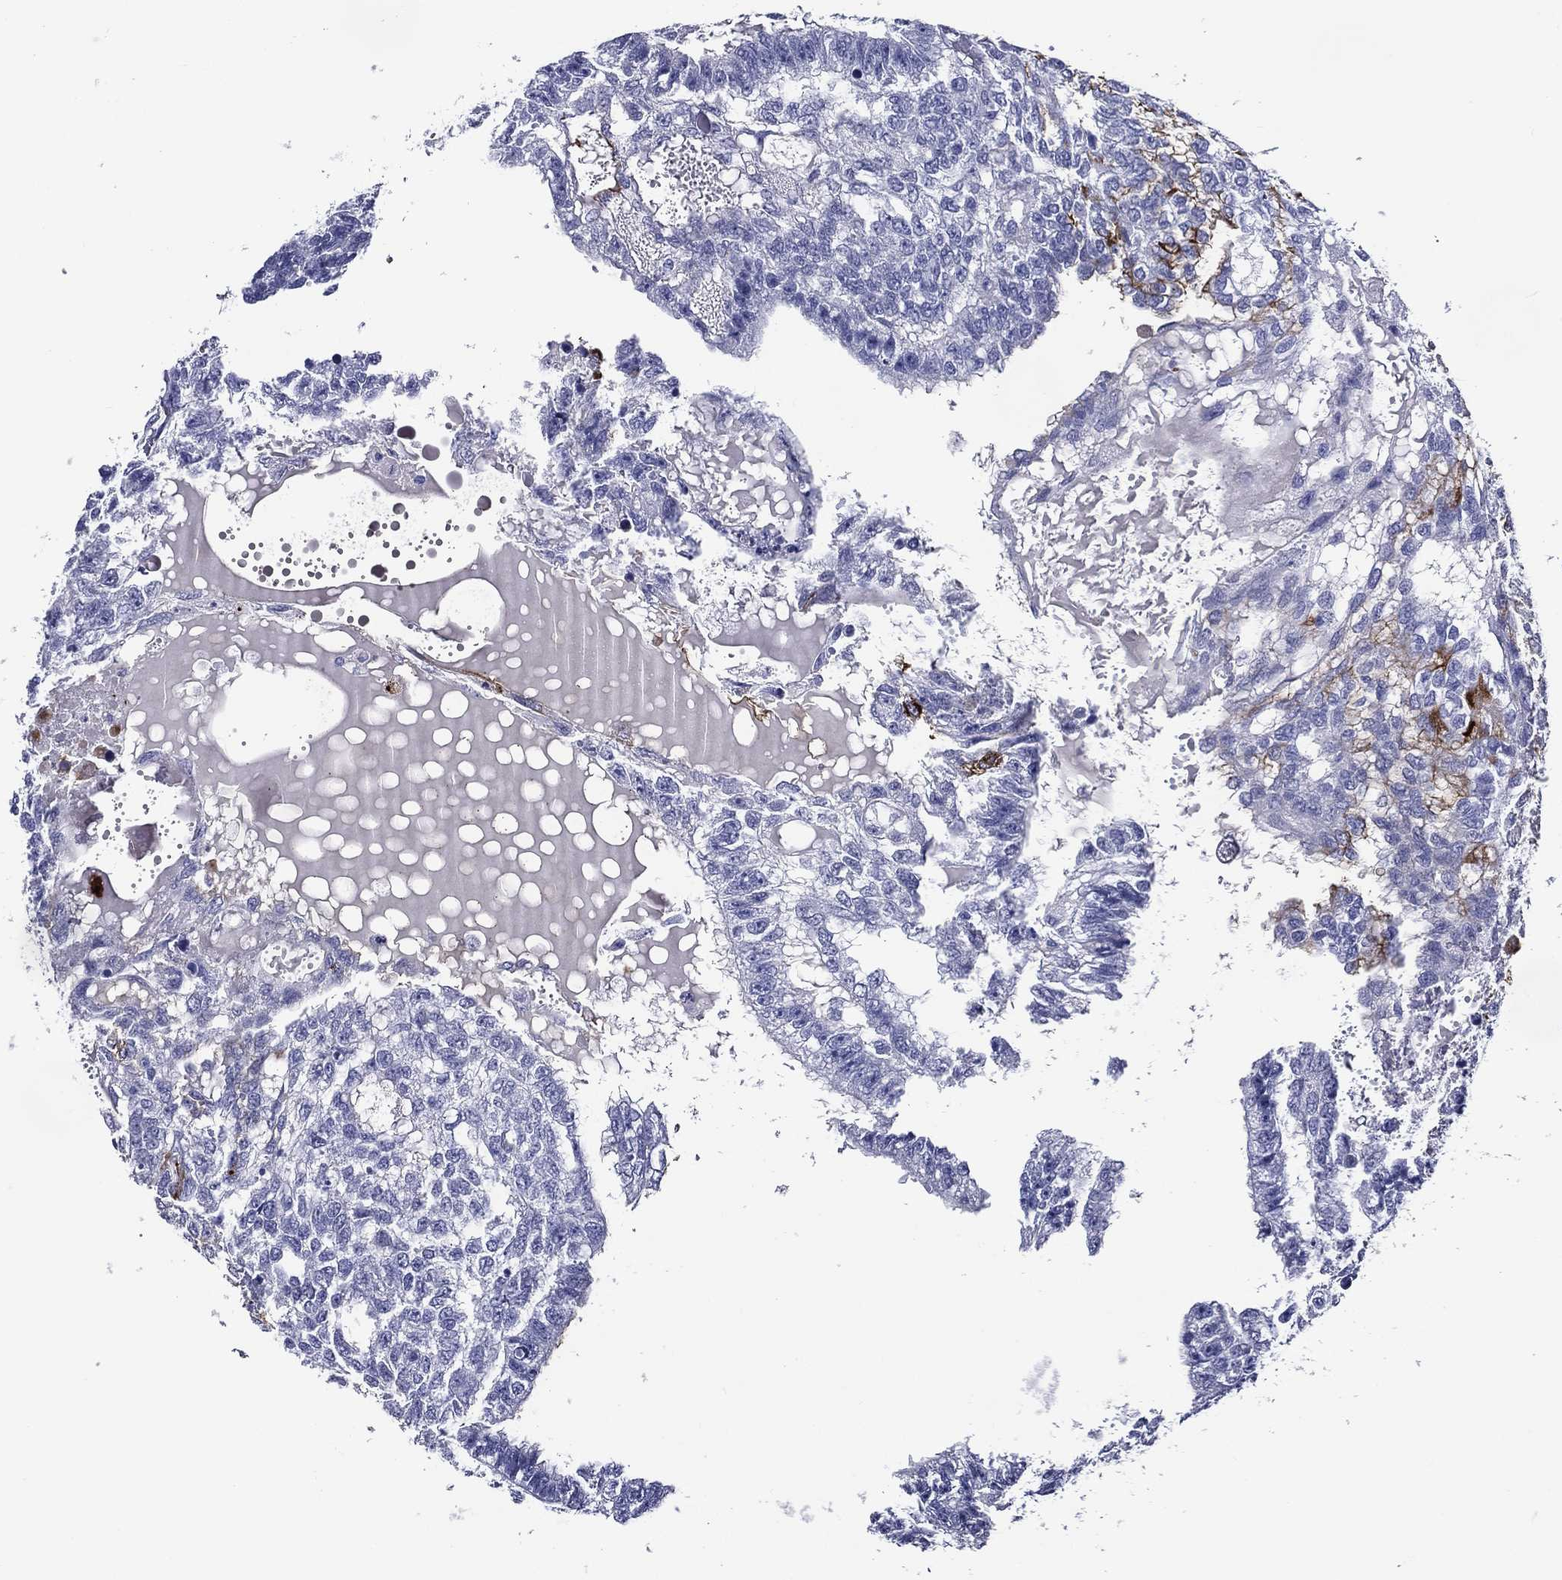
{"staining": {"intensity": "negative", "quantity": "none", "location": "none"}, "tissue": "testis cancer", "cell_type": "Tumor cells", "image_type": "cancer", "snomed": [{"axis": "morphology", "description": "Seminoma, NOS"}, {"axis": "morphology", "description": "Carcinoma, Embryonal, NOS"}, {"axis": "topography", "description": "Testis"}], "caption": "Photomicrograph shows no protein positivity in tumor cells of testis cancer tissue.", "gene": "ACE2", "patient": {"sex": "male", "age": 41}}